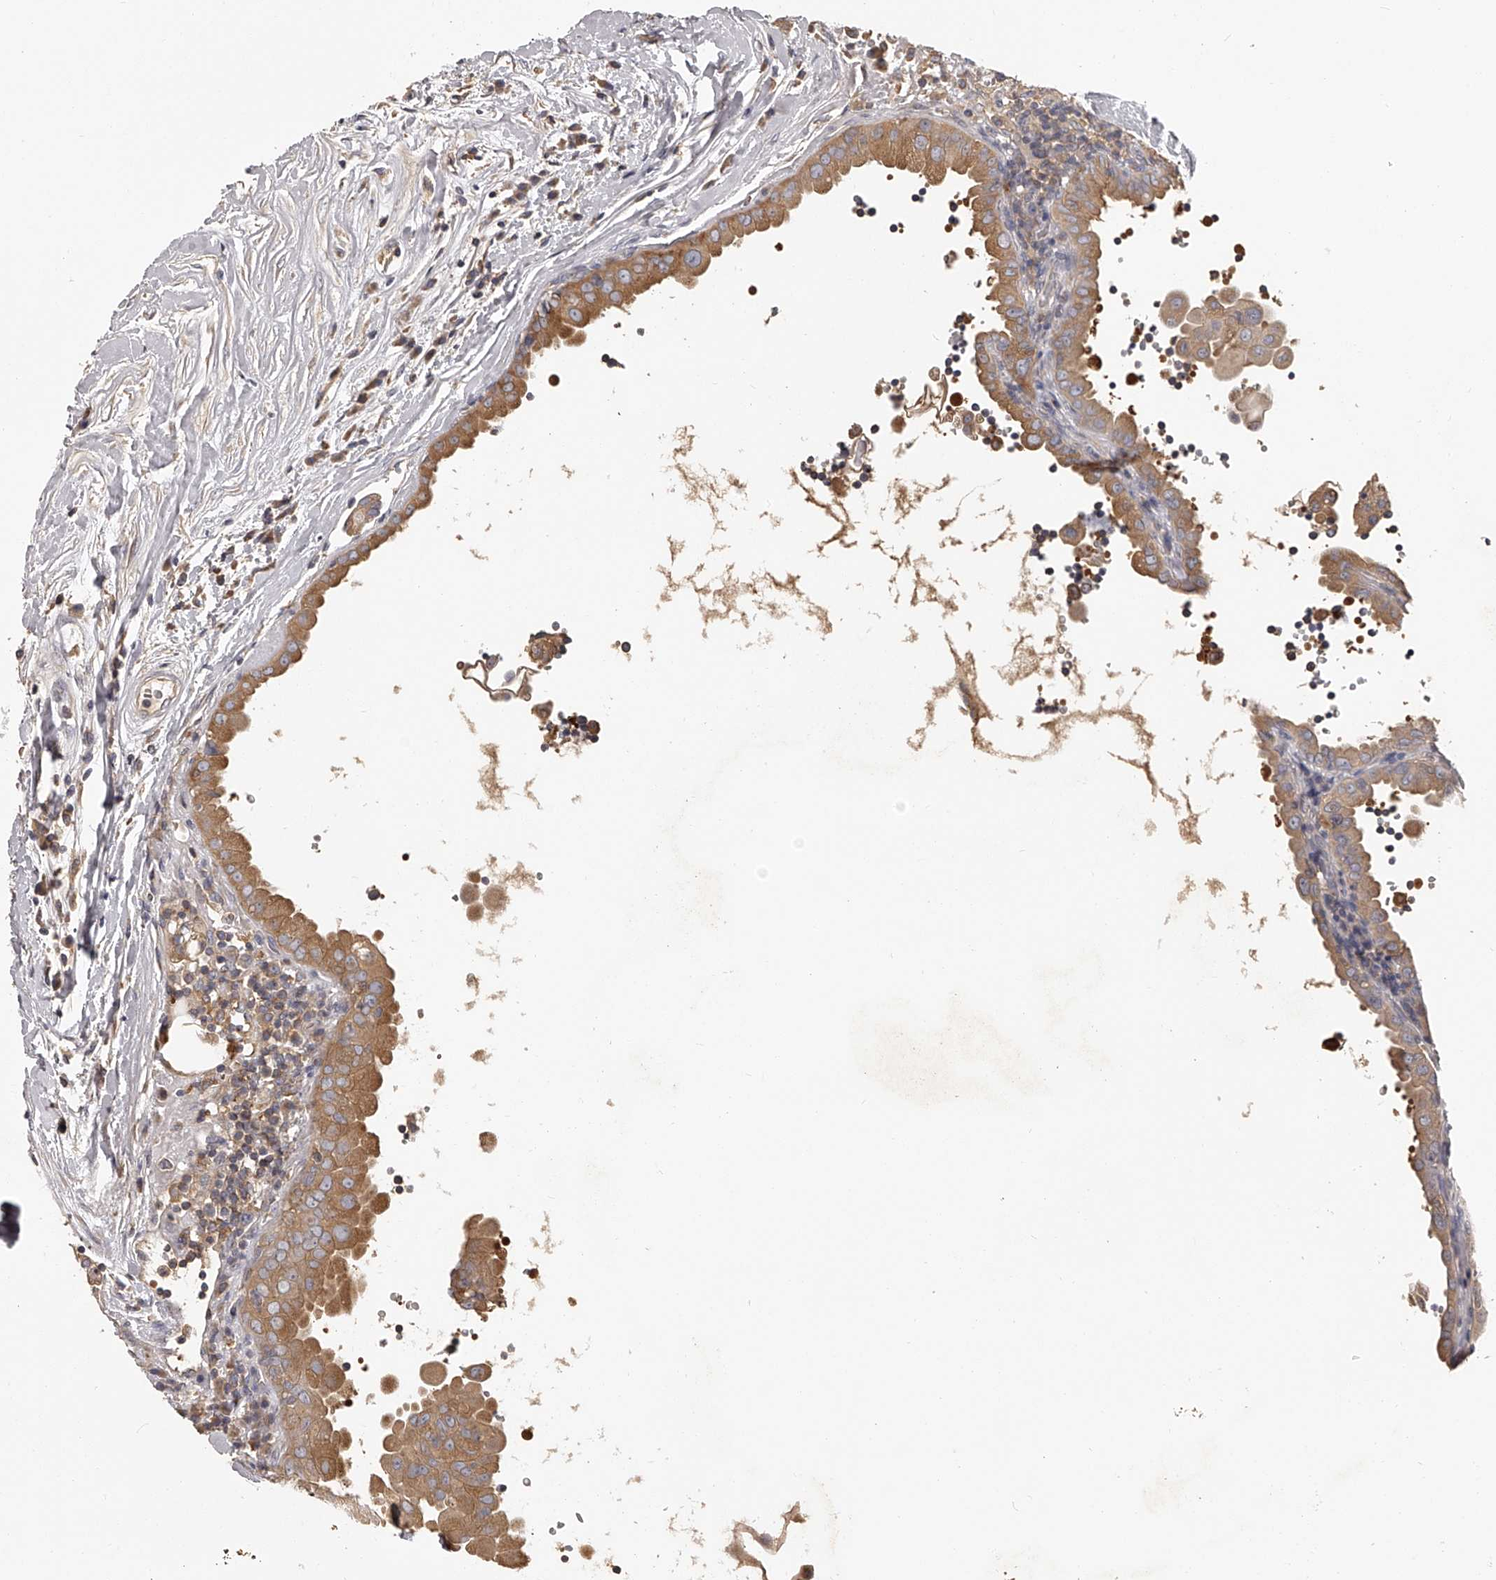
{"staining": {"intensity": "moderate", "quantity": ">75%", "location": "cytoplasmic/membranous"}, "tissue": "thyroid cancer", "cell_type": "Tumor cells", "image_type": "cancer", "snomed": [{"axis": "morphology", "description": "Papillary adenocarcinoma, NOS"}, {"axis": "topography", "description": "Thyroid gland"}], "caption": "A photomicrograph of human thyroid cancer stained for a protein exhibits moderate cytoplasmic/membranous brown staining in tumor cells. The staining was performed using DAB (3,3'-diaminobenzidine) to visualize the protein expression in brown, while the nuclei were stained in blue with hematoxylin (Magnification: 20x).", "gene": "TNN", "patient": {"sex": "male", "age": 33}}